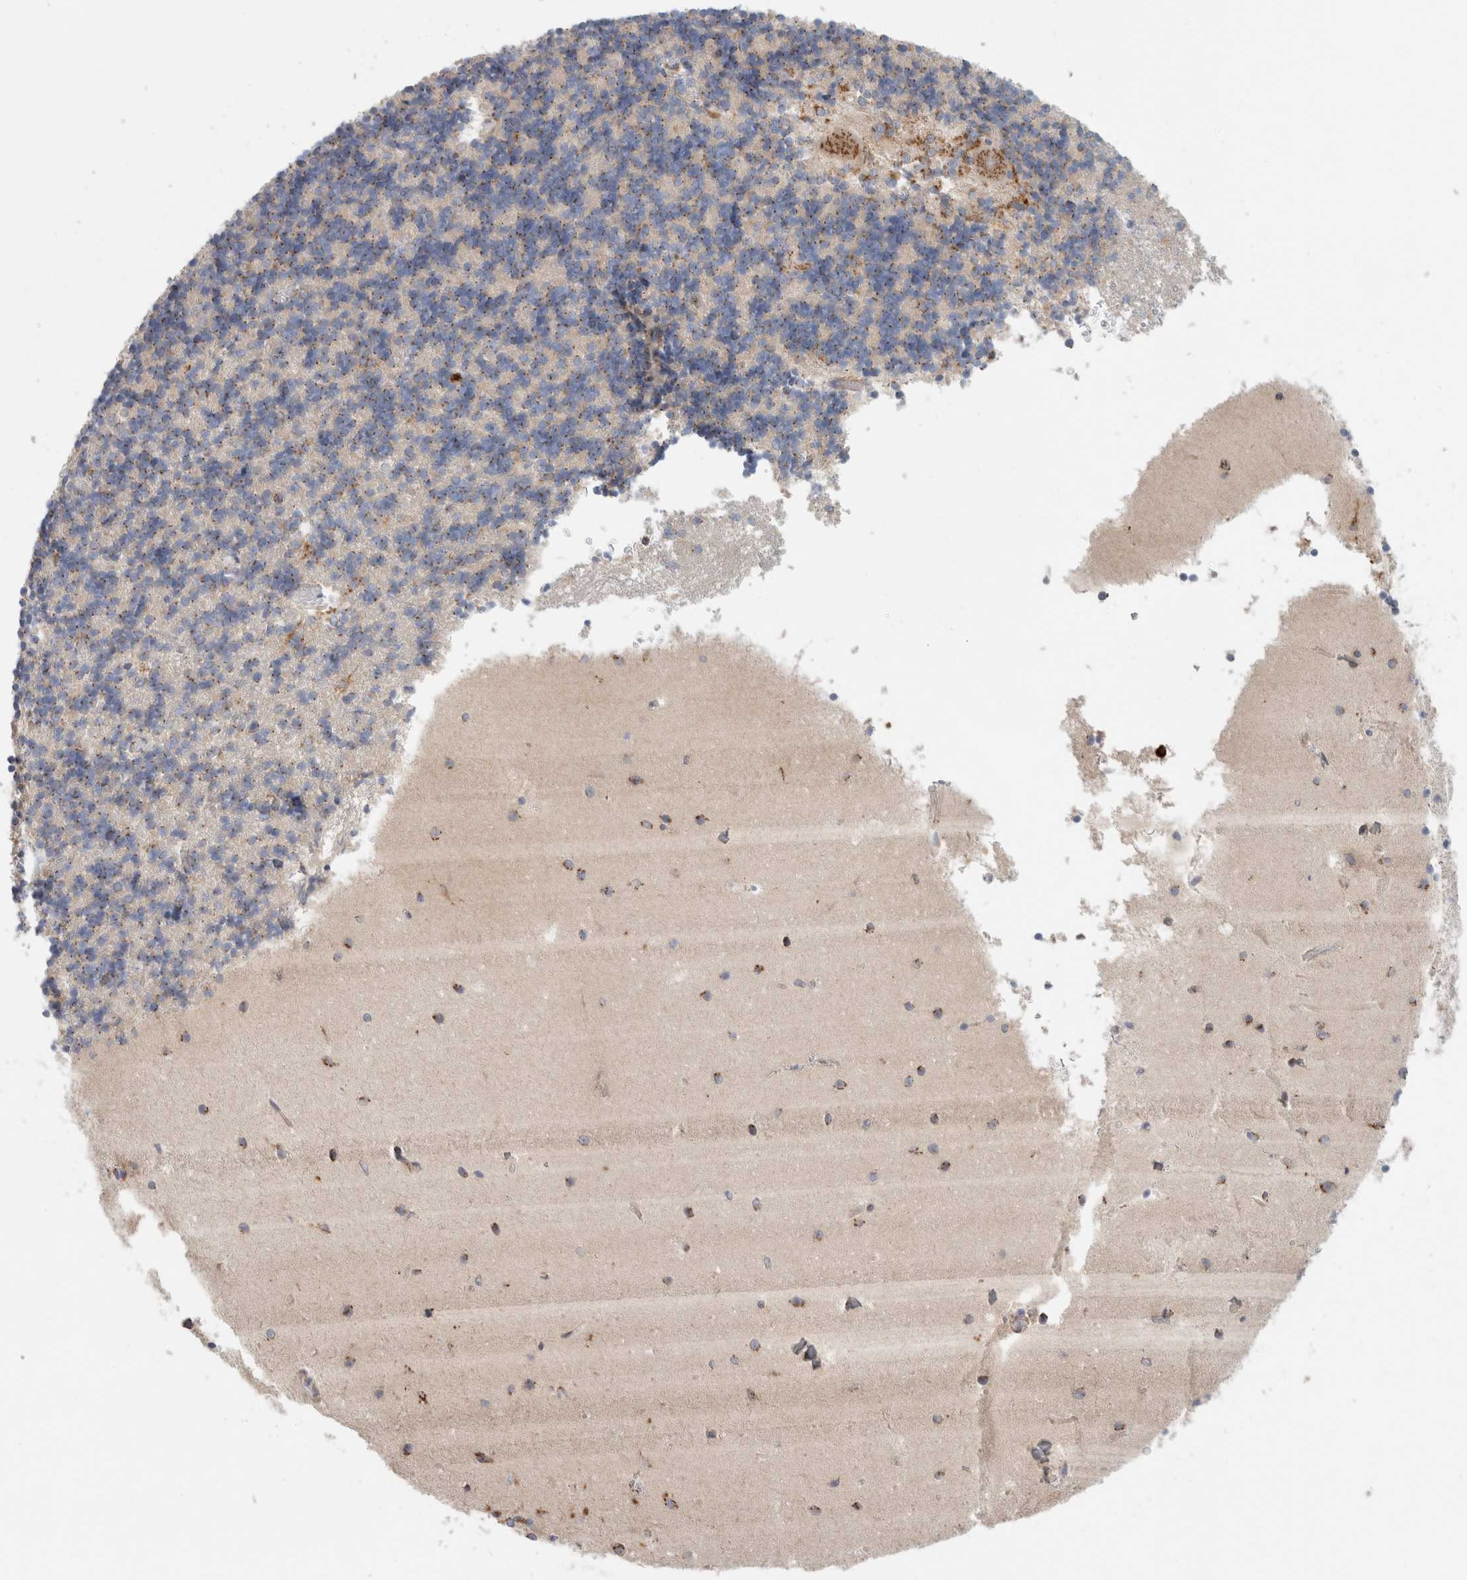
{"staining": {"intensity": "moderate", "quantity": "<25%", "location": "cytoplasmic/membranous"}, "tissue": "cerebellum", "cell_type": "Cells in granular layer", "image_type": "normal", "snomed": [{"axis": "morphology", "description": "Normal tissue, NOS"}, {"axis": "topography", "description": "Cerebellum"}], "caption": "This is a photomicrograph of IHC staining of unremarkable cerebellum, which shows moderate expression in the cytoplasmic/membranous of cells in granular layer.", "gene": "P4HA1", "patient": {"sex": "male", "age": 37}}